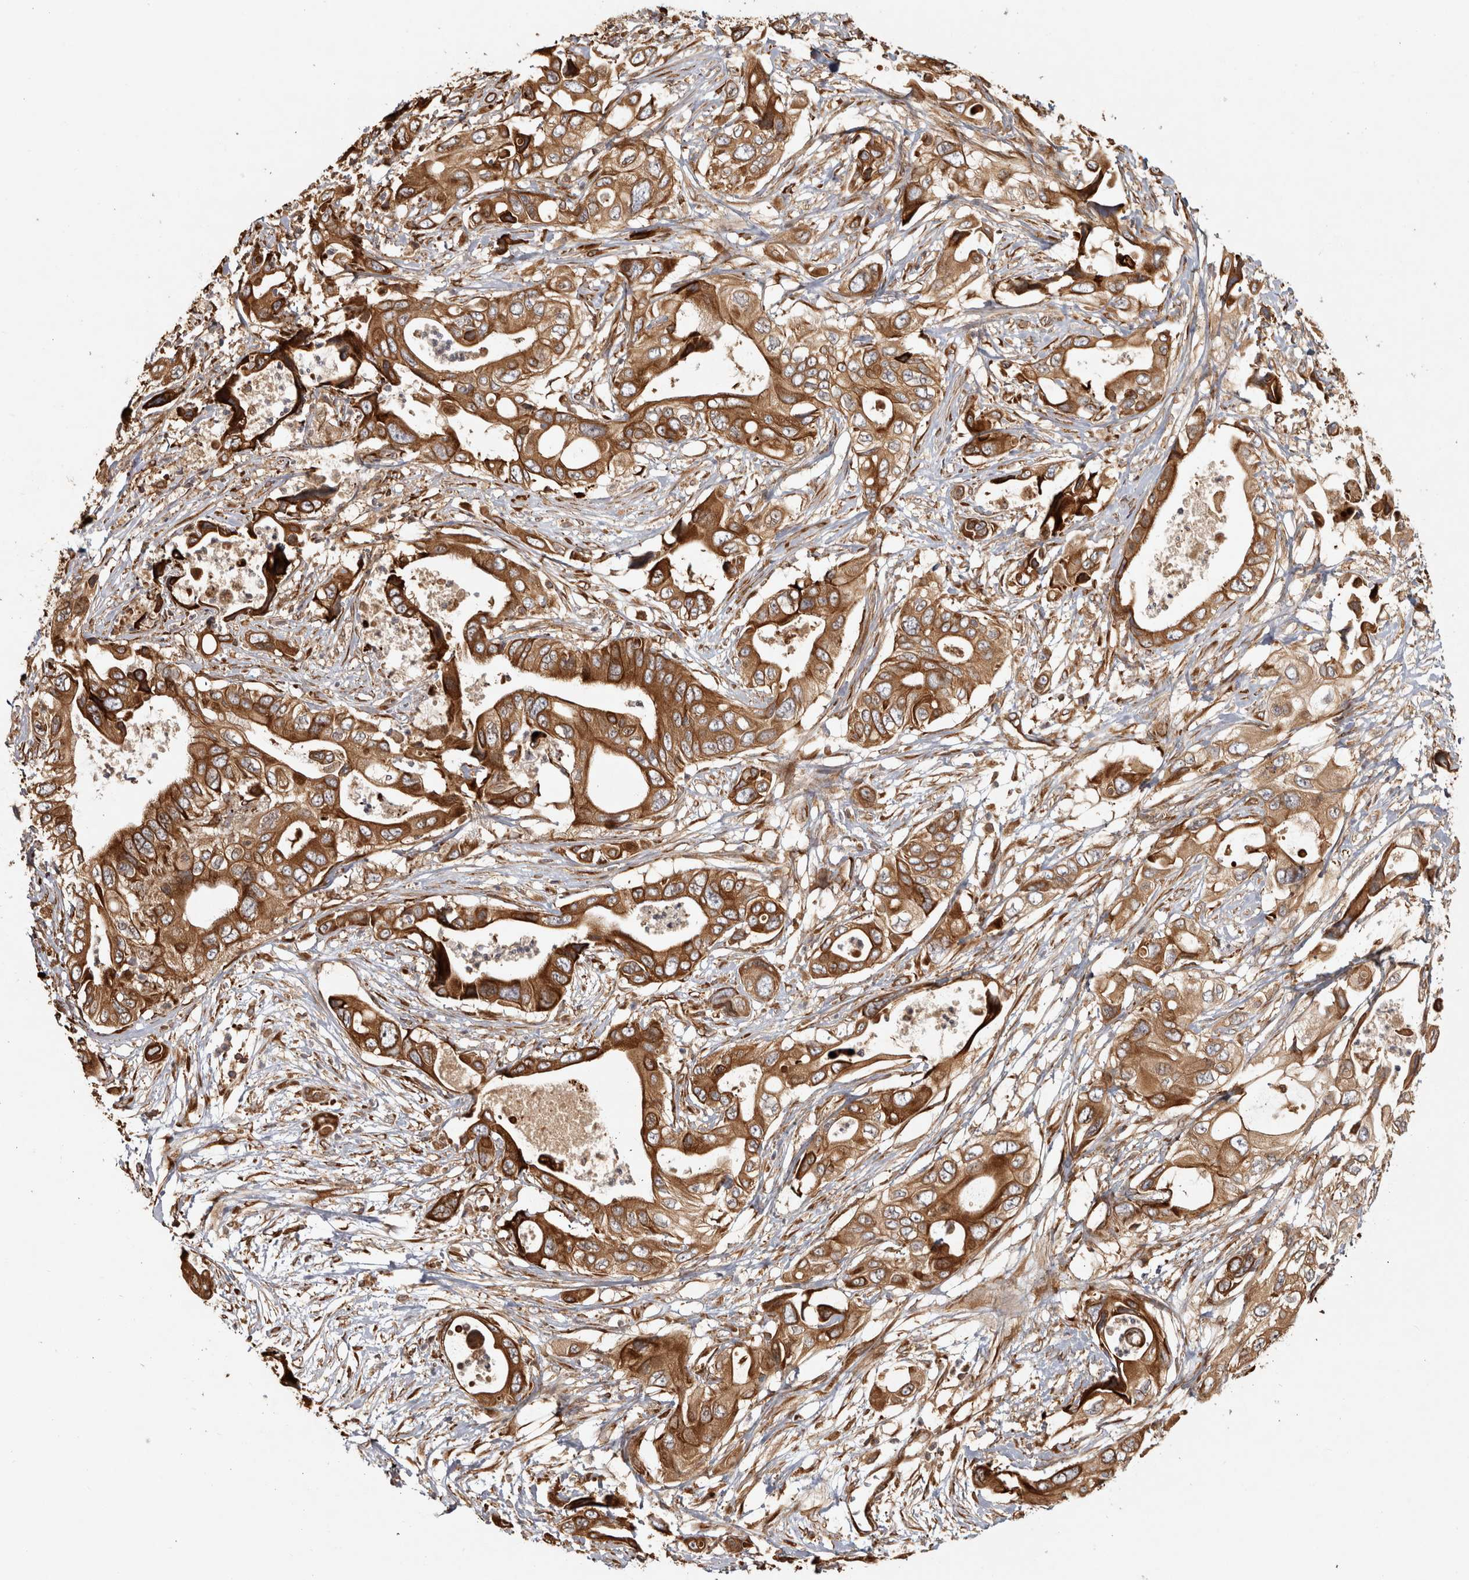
{"staining": {"intensity": "strong", "quantity": ">75%", "location": "cytoplasmic/membranous"}, "tissue": "pancreatic cancer", "cell_type": "Tumor cells", "image_type": "cancer", "snomed": [{"axis": "morphology", "description": "Adenocarcinoma, NOS"}, {"axis": "topography", "description": "Pancreas"}], "caption": "Approximately >75% of tumor cells in adenocarcinoma (pancreatic) show strong cytoplasmic/membranous protein staining as visualized by brown immunohistochemical staining.", "gene": "CAMSAP2", "patient": {"sex": "male", "age": 66}}